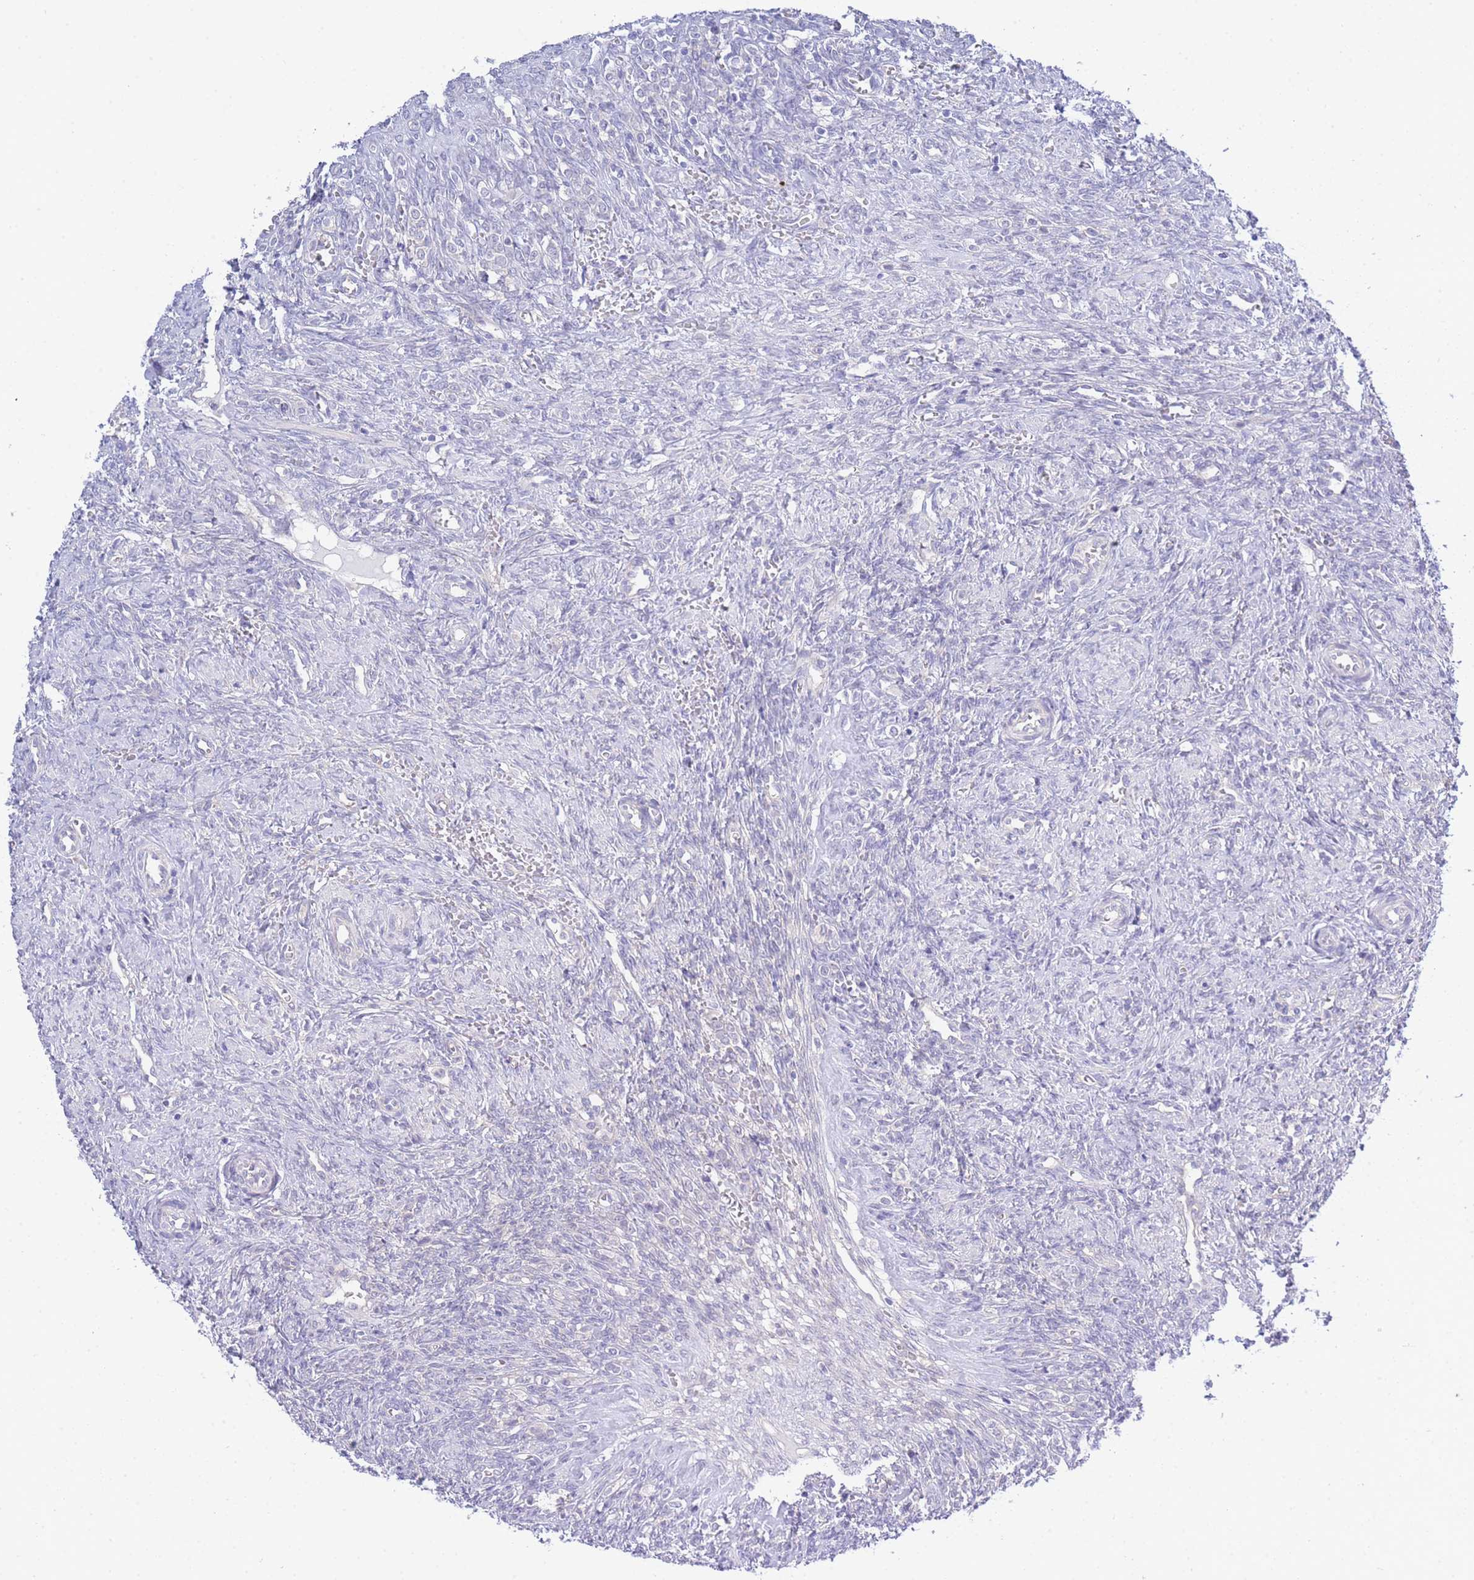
{"staining": {"intensity": "negative", "quantity": "none", "location": "none"}, "tissue": "ovary", "cell_type": "Follicle cells", "image_type": "normal", "snomed": [{"axis": "morphology", "description": "Normal tissue, NOS"}, {"axis": "topography", "description": "Ovary"}], "caption": "Immunohistochemical staining of benign human ovary demonstrates no significant staining in follicle cells.", "gene": "ZNF510", "patient": {"sex": "female", "age": 41}}